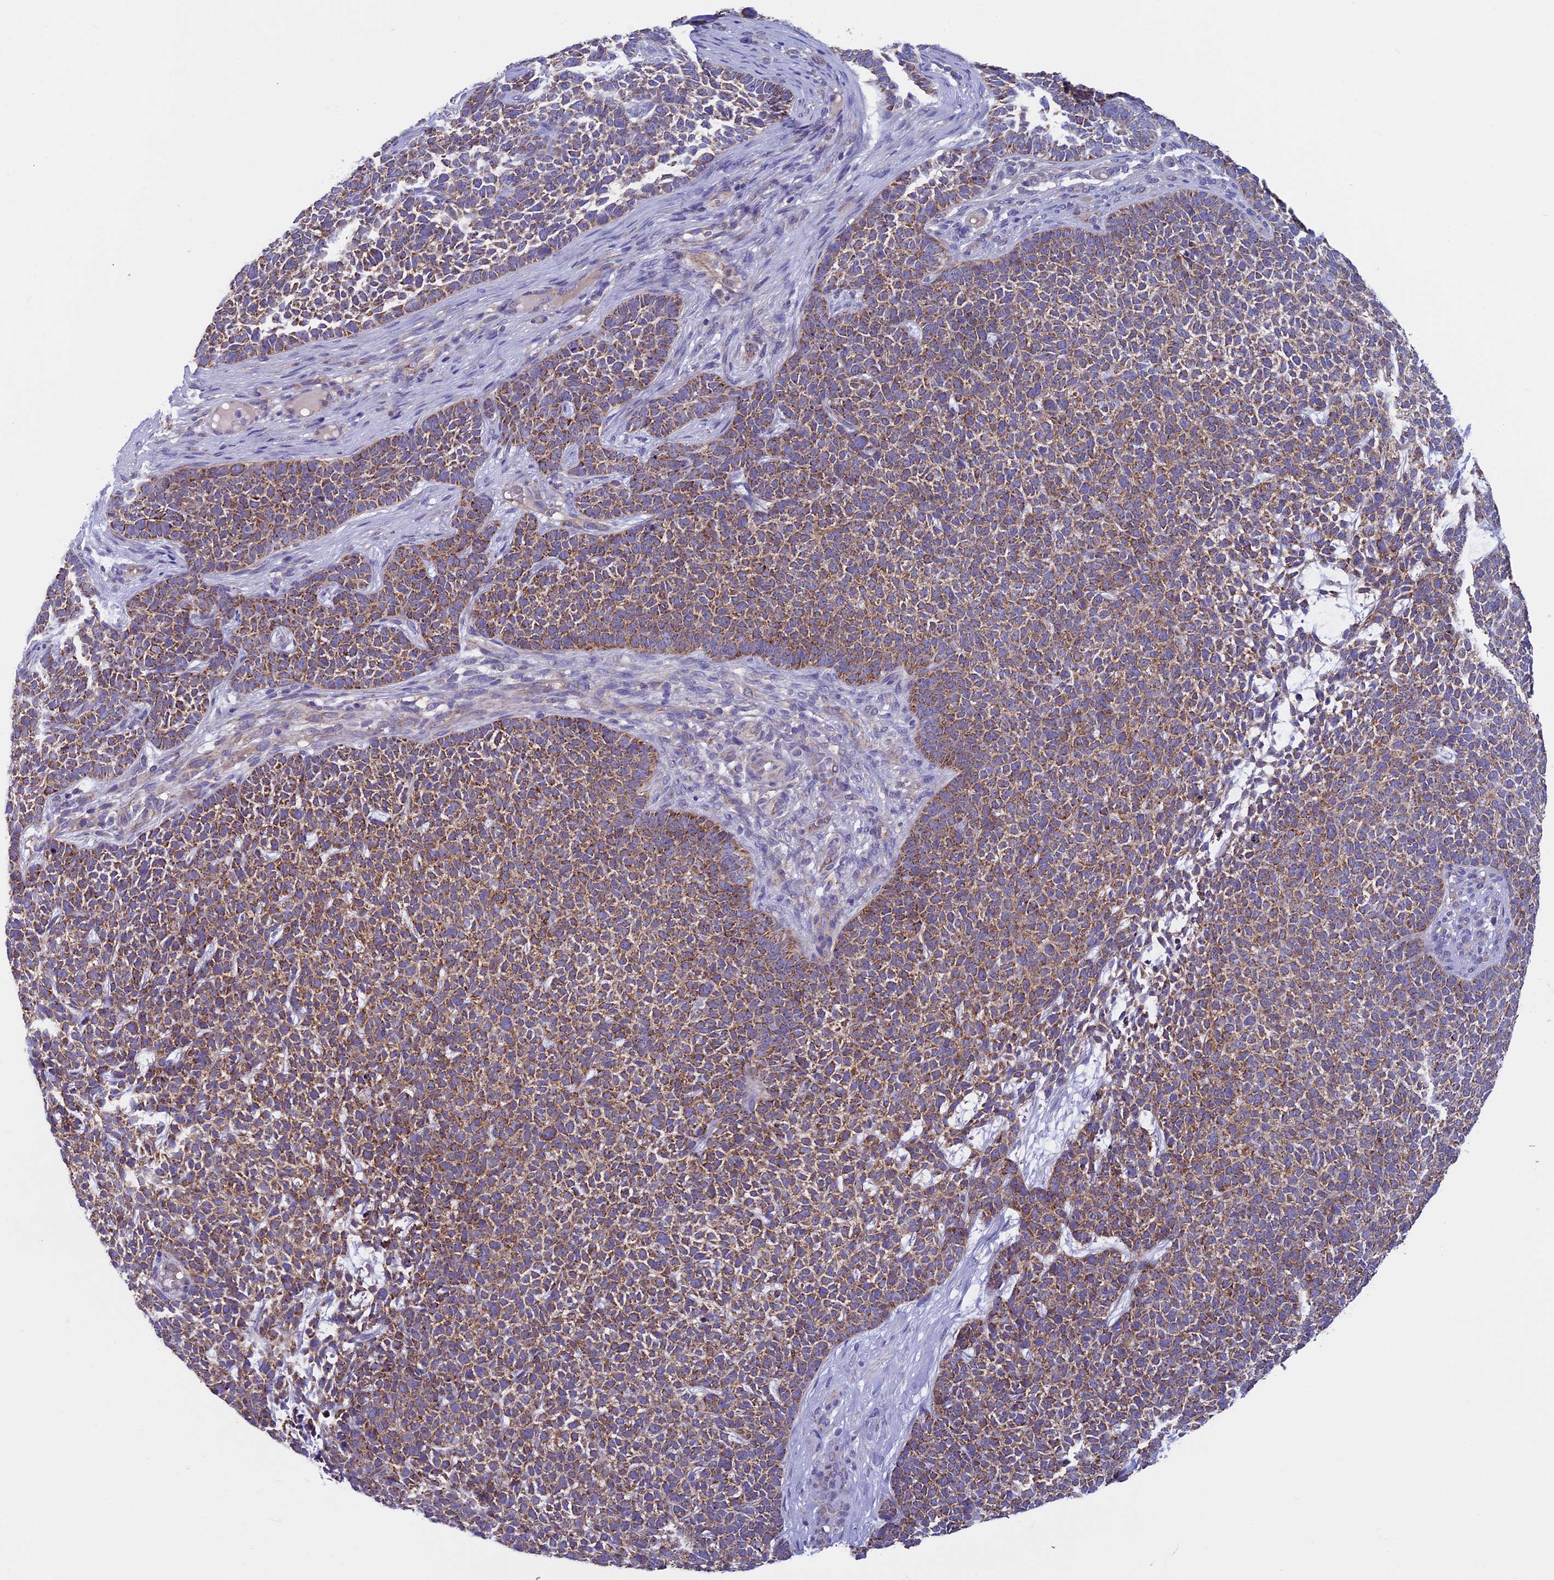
{"staining": {"intensity": "moderate", "quantity": ">75%", "location": "cytoplasmic/membranous"}, "tissue": "skin cancer", "cell_type": "Tumor cells", "image_type": "cancer", "snomed": [{"axis": "morphology", "description": "Basal cell carcinoma"}, {"axis": "topography", "description": "Skin"}], "caption": "Protein positivity by IHC reveals moderate cytoplasmic/membranous expression in approximately >75% of tumor cells in skin cancer. The staining was performed using DAB (3,3'-diaminobenzidine), with brown indicating positive protein expression. Nuclei are stained blue with hematoxylin.", "gene": "MFSD12", "patient": {"sex": "female", "age": 84}}